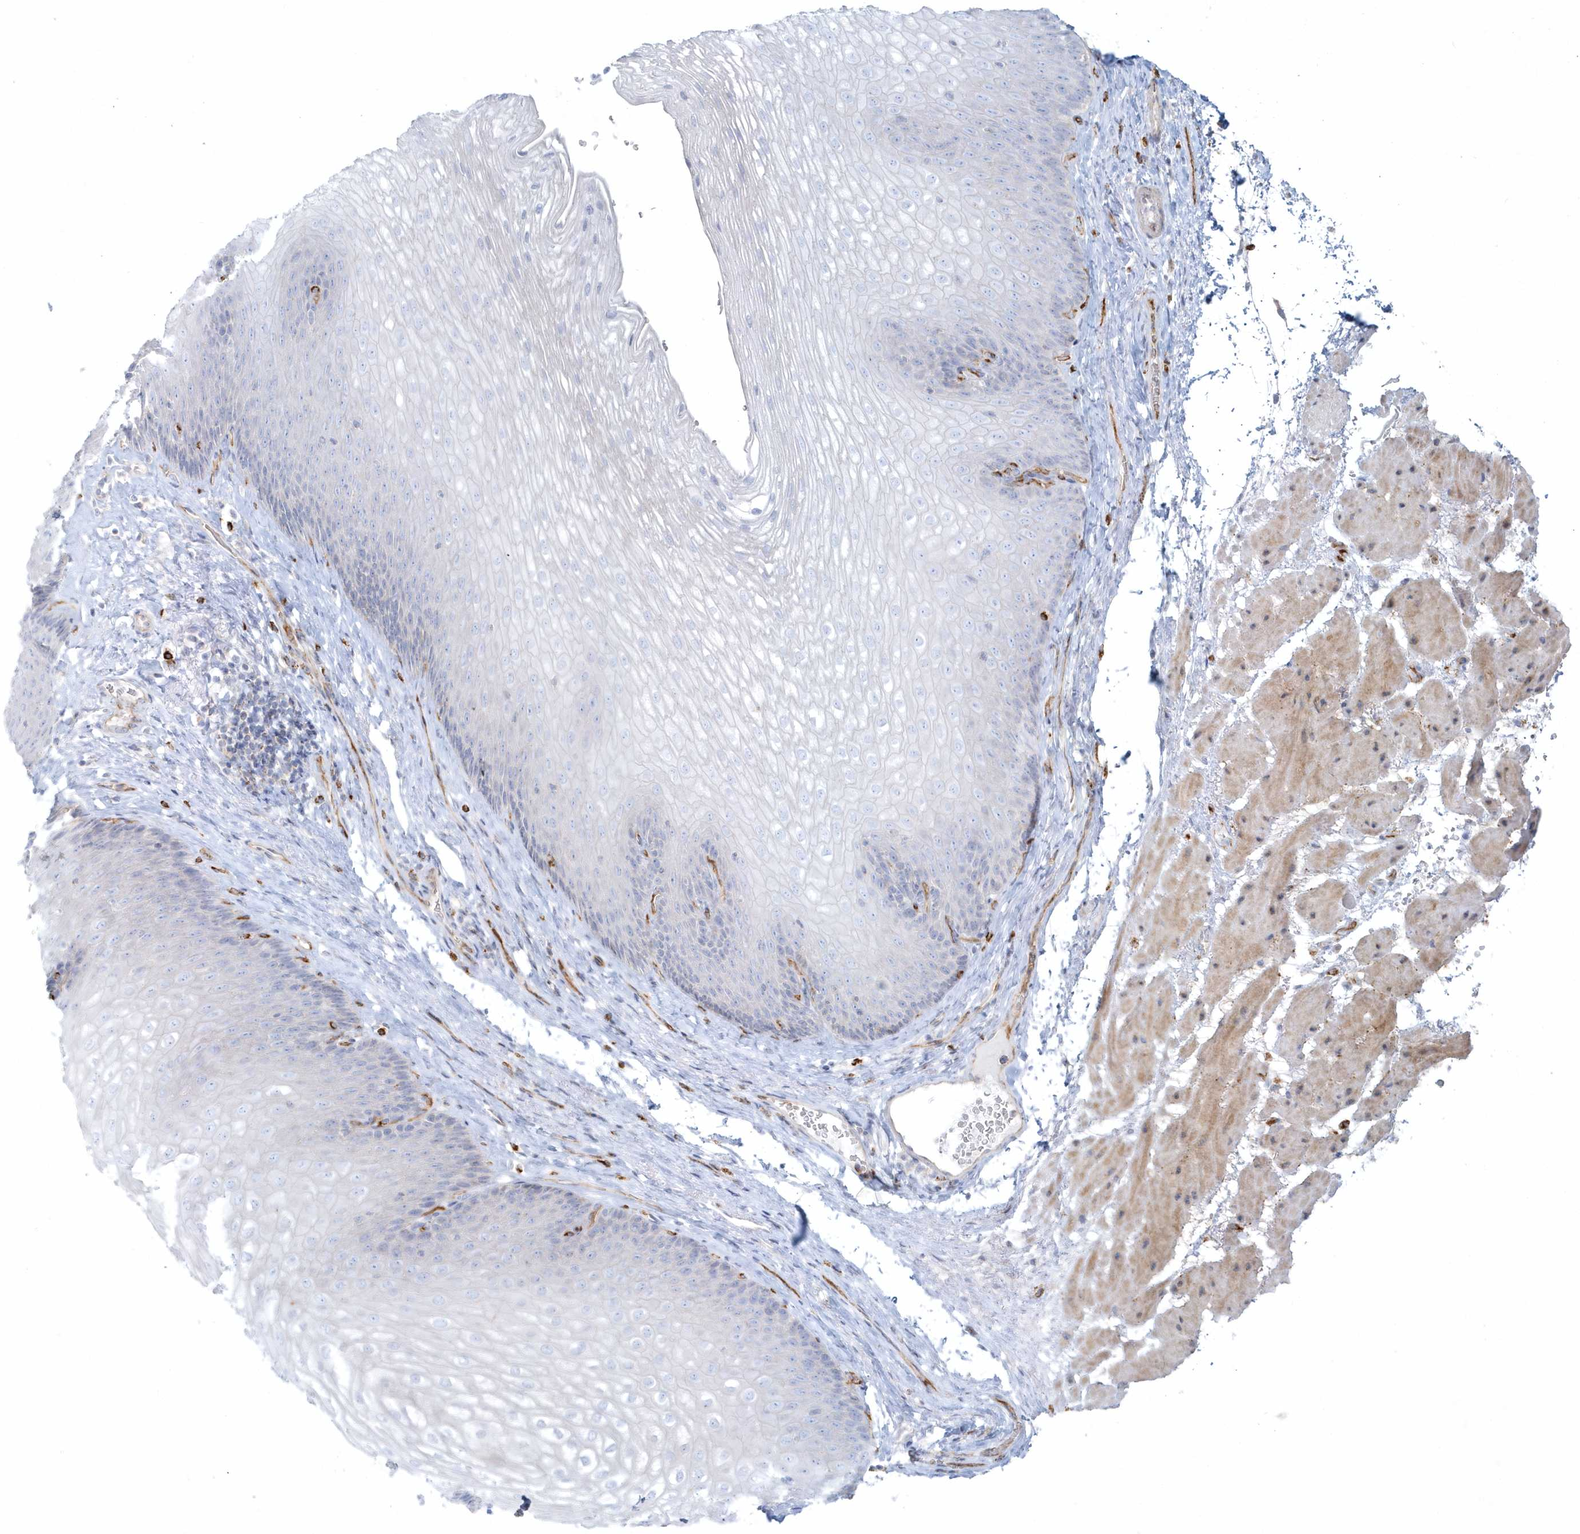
{"staining": {"intensity": "negative", "quantity": "none", "location": "none"}, "tissue": "esophagus", "cell_type": "Squamous epithelial cells", "image_type": "normal", "snomed": [{"axis": "morphology", "description": "Normal tissue, NOS"}, {"axis": "topography", "description": "Esophagus"}], "caption": "DAB (3,3'-diaminobenzidine) immunohistochemical staining of benign human esophagus reveals no significant expression in squamous epithelial cells. (DAB (3,3'-diaminobenzidine) IHC with hematoxylin counter stain).", "gene": "DNAH1", "patient": {"sex": "female", "age": 66}}